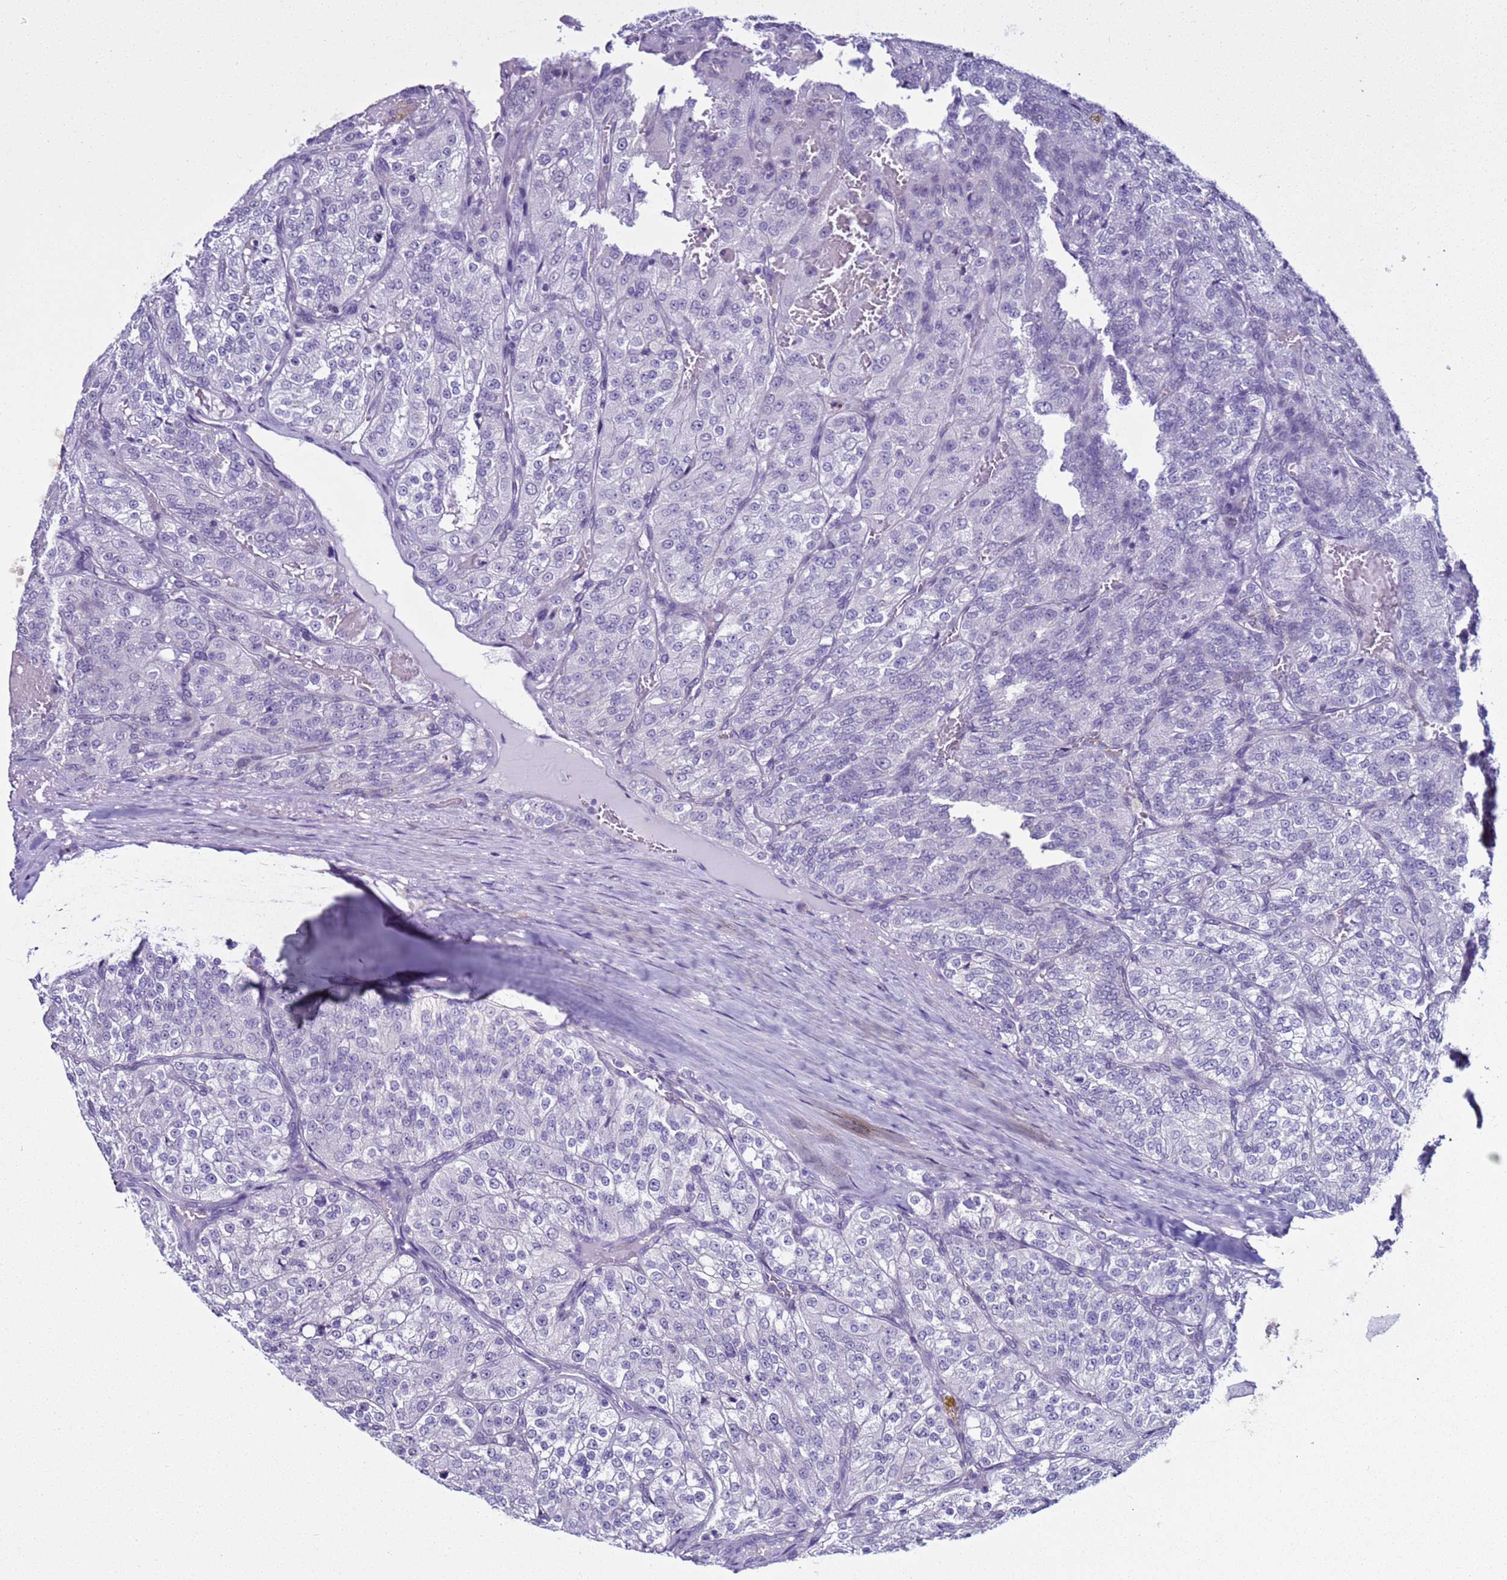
{"staining": {"intensity": "negative", "quantity": "none", "location": "none"}, "tissue": "renal cancer", "cell_type": "Tumor cells", "image_type": "cancer", "snomed": [{"axis": "morphology", "description": "Adenocarcinoma, NOS"}, {"axis": "topography", "description": "Kidney"}], "caption": "A micrograph of adenocarcinoma (renal) stained for a protein displays no brown staining in tumor cells.", "gene": "LRRC10B", "patient": {"sex": "female", "age": 63}}